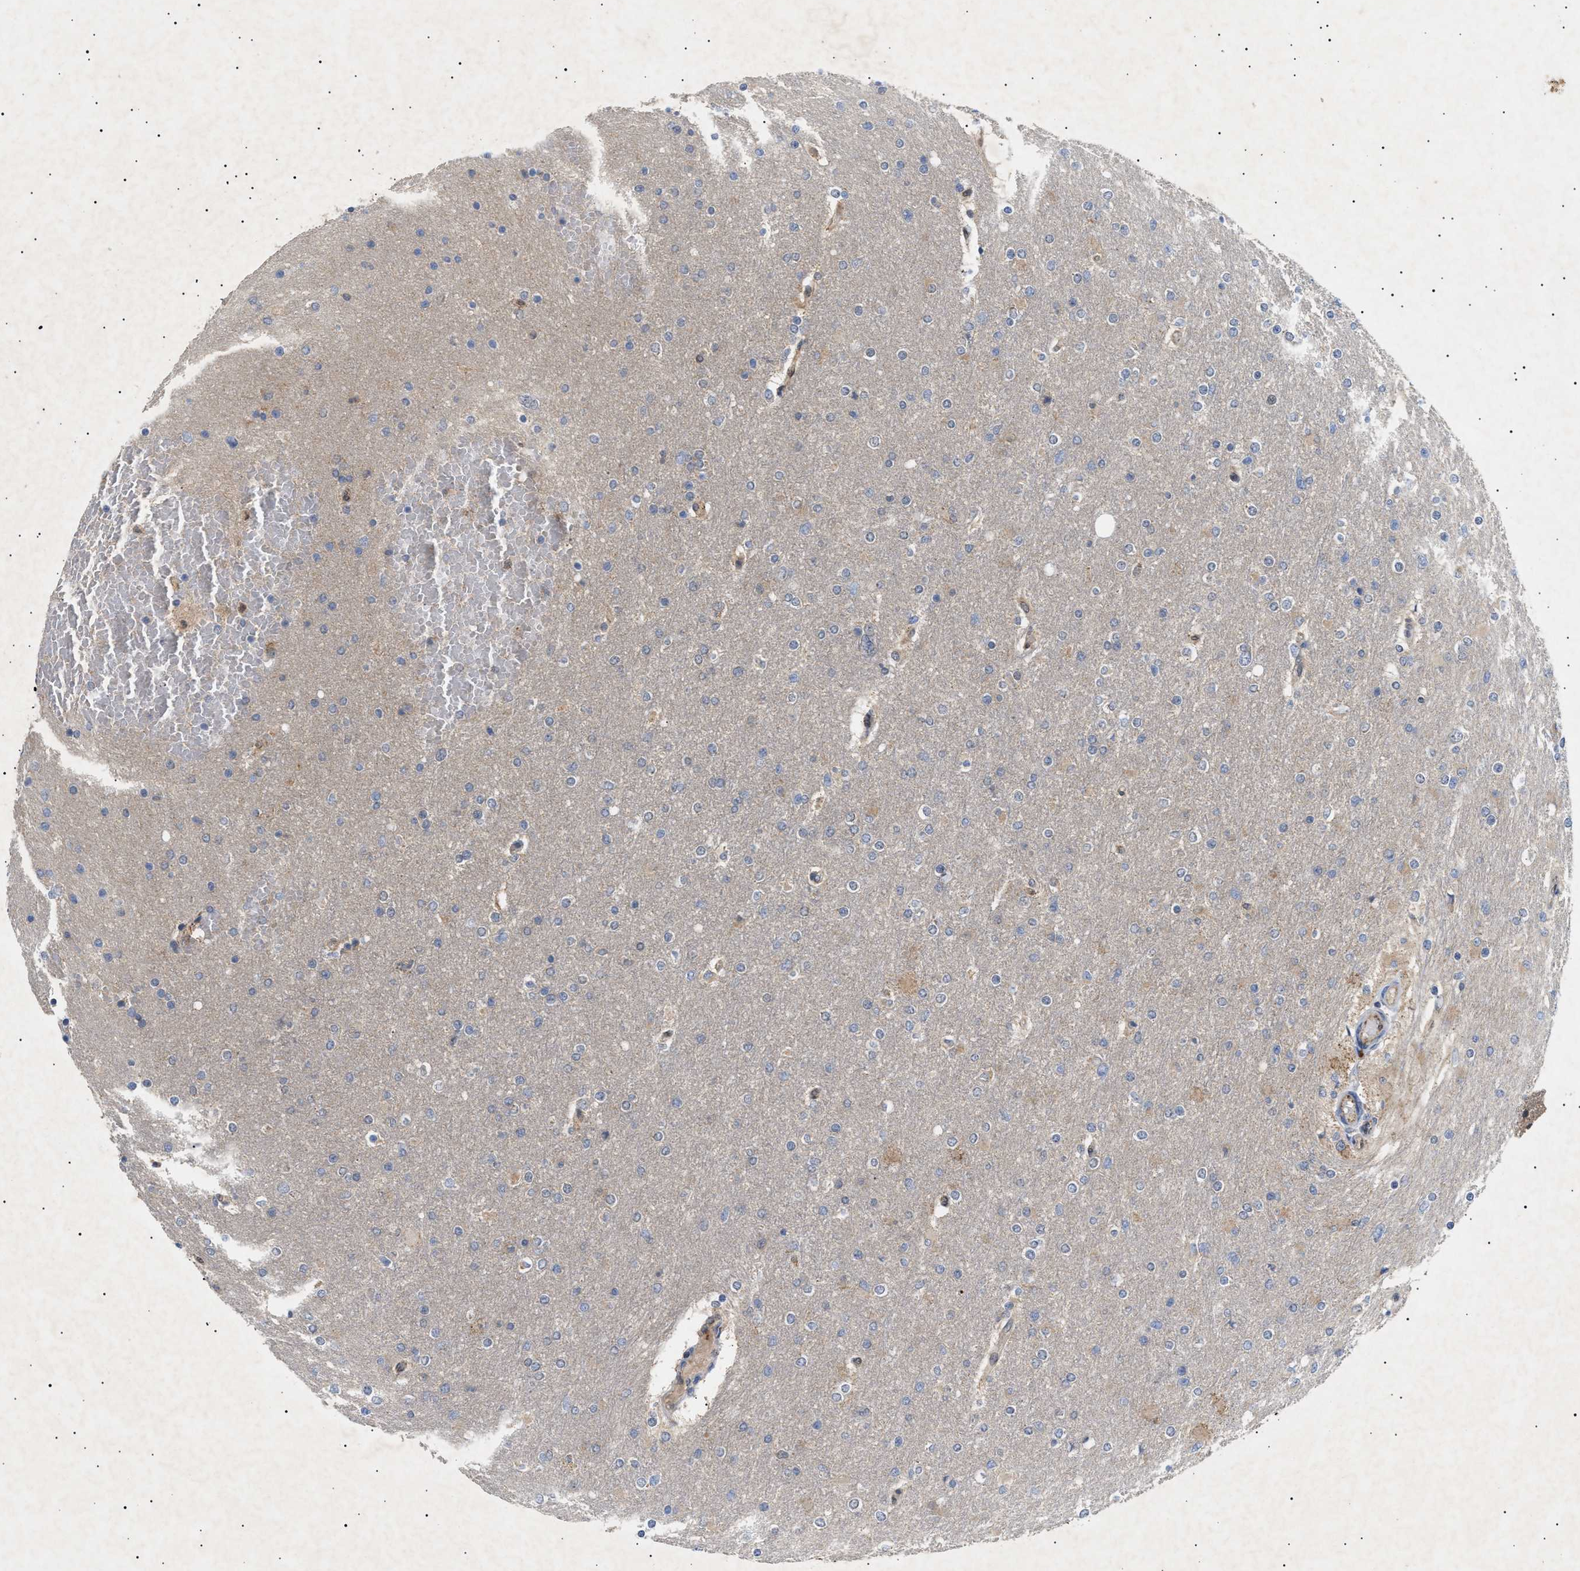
{"staining": {"intensity": "negative", "quantity": "none", "location": "none"}, "tissue": "glioma", "cell_type": "Tumor cells", "image_type": "cancer", "snomed": [{"axis": "morphology", "description": "Glioma, malignant, High grade"}, {"axis": "topography", "description": "Cerebral cortex"}], "caption": "An IHC photomicrograph of glioma is shown. There is no staining in tumor cells of glioma.", "gene": "SIRT5", "patient": {"sex": "female", "age": 36}}